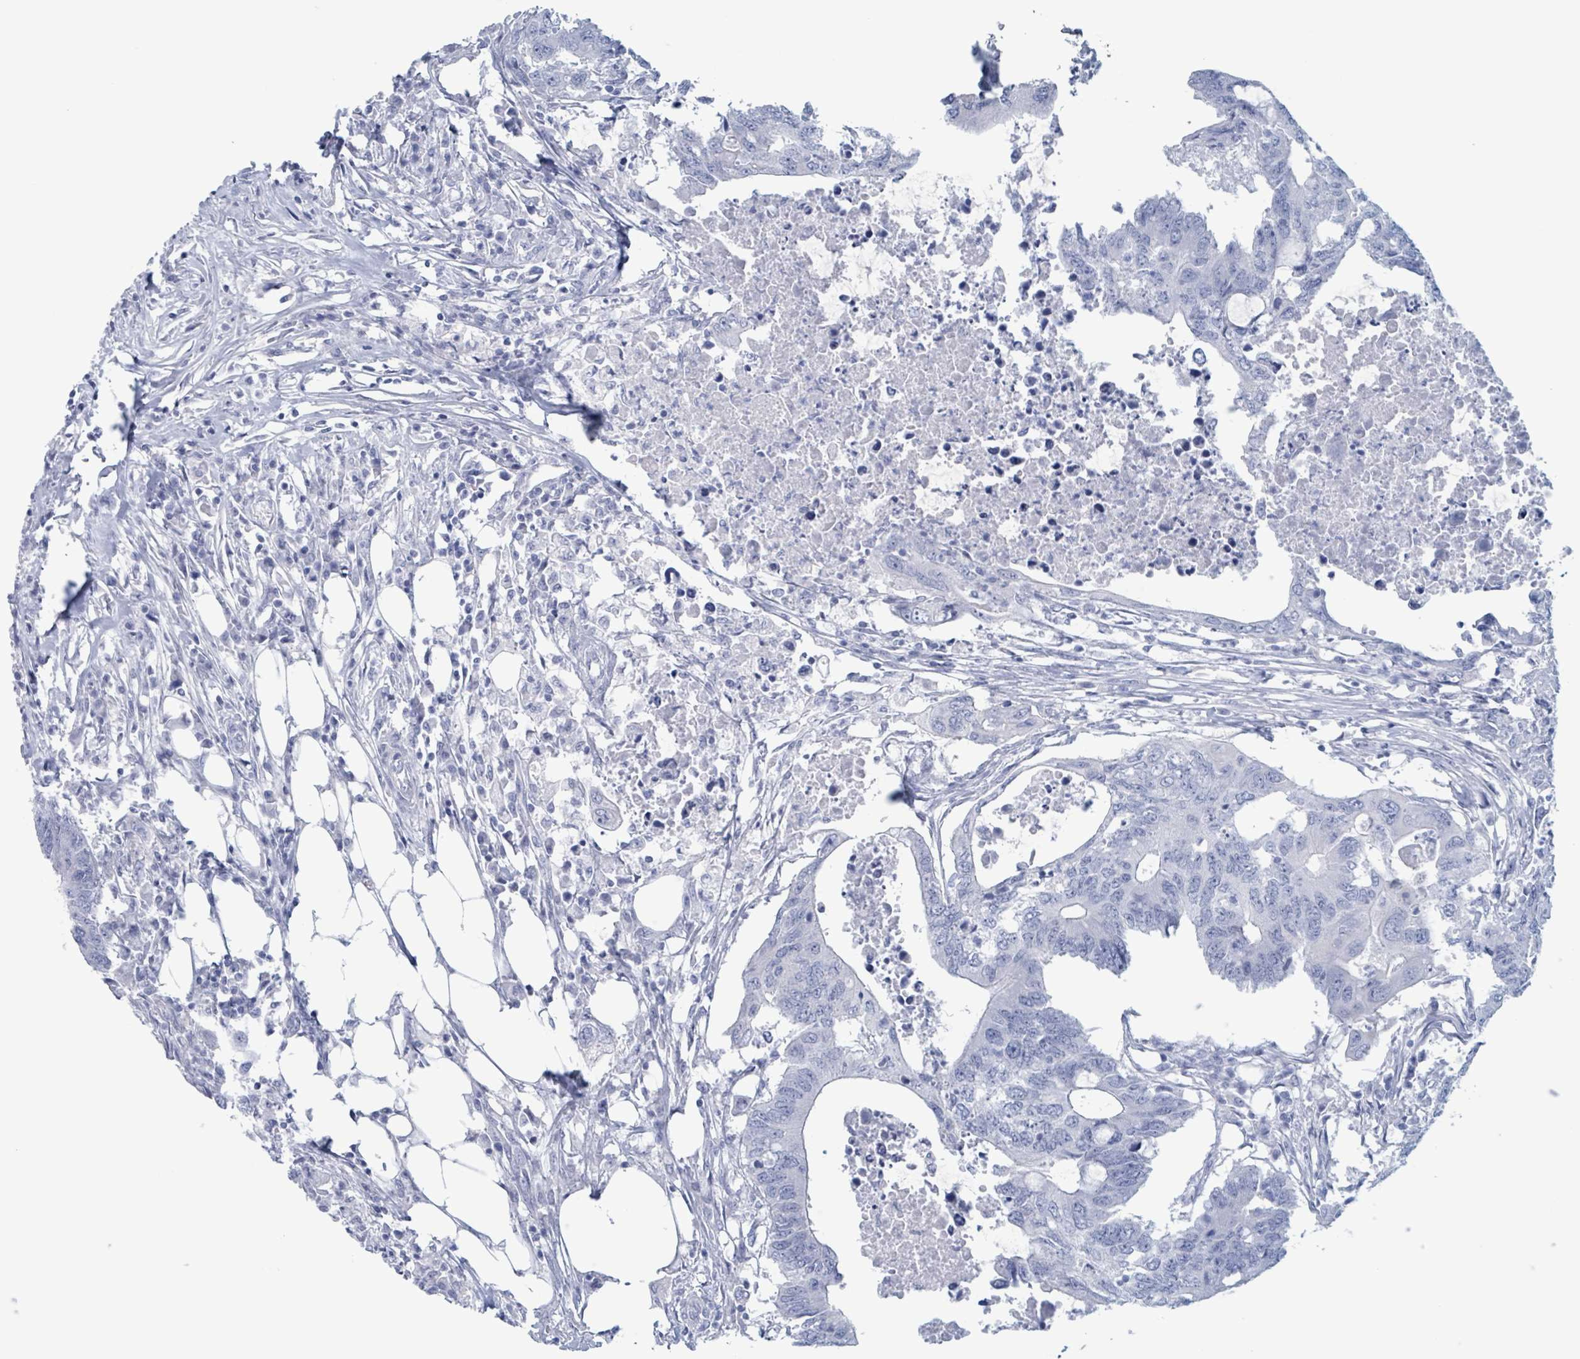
{"staining": {"intensity": "negative", "quantity": "none", "location": "none"}, "tissue": "colorectal cancer", "cell_type": "Tumor cells", "image_type": "cancer", "snomed": [{"axis": "morphology", "description": "Adenocarcinoma, NOS"}, {"axis": "topography", "description": "Colon"}], "caption": "The image demonstrates no significant positivity in tumor cells of adenocarcinoma (colorectal).", "gene": "KLK4", "patient": {"sex": "male", "age": 71}}